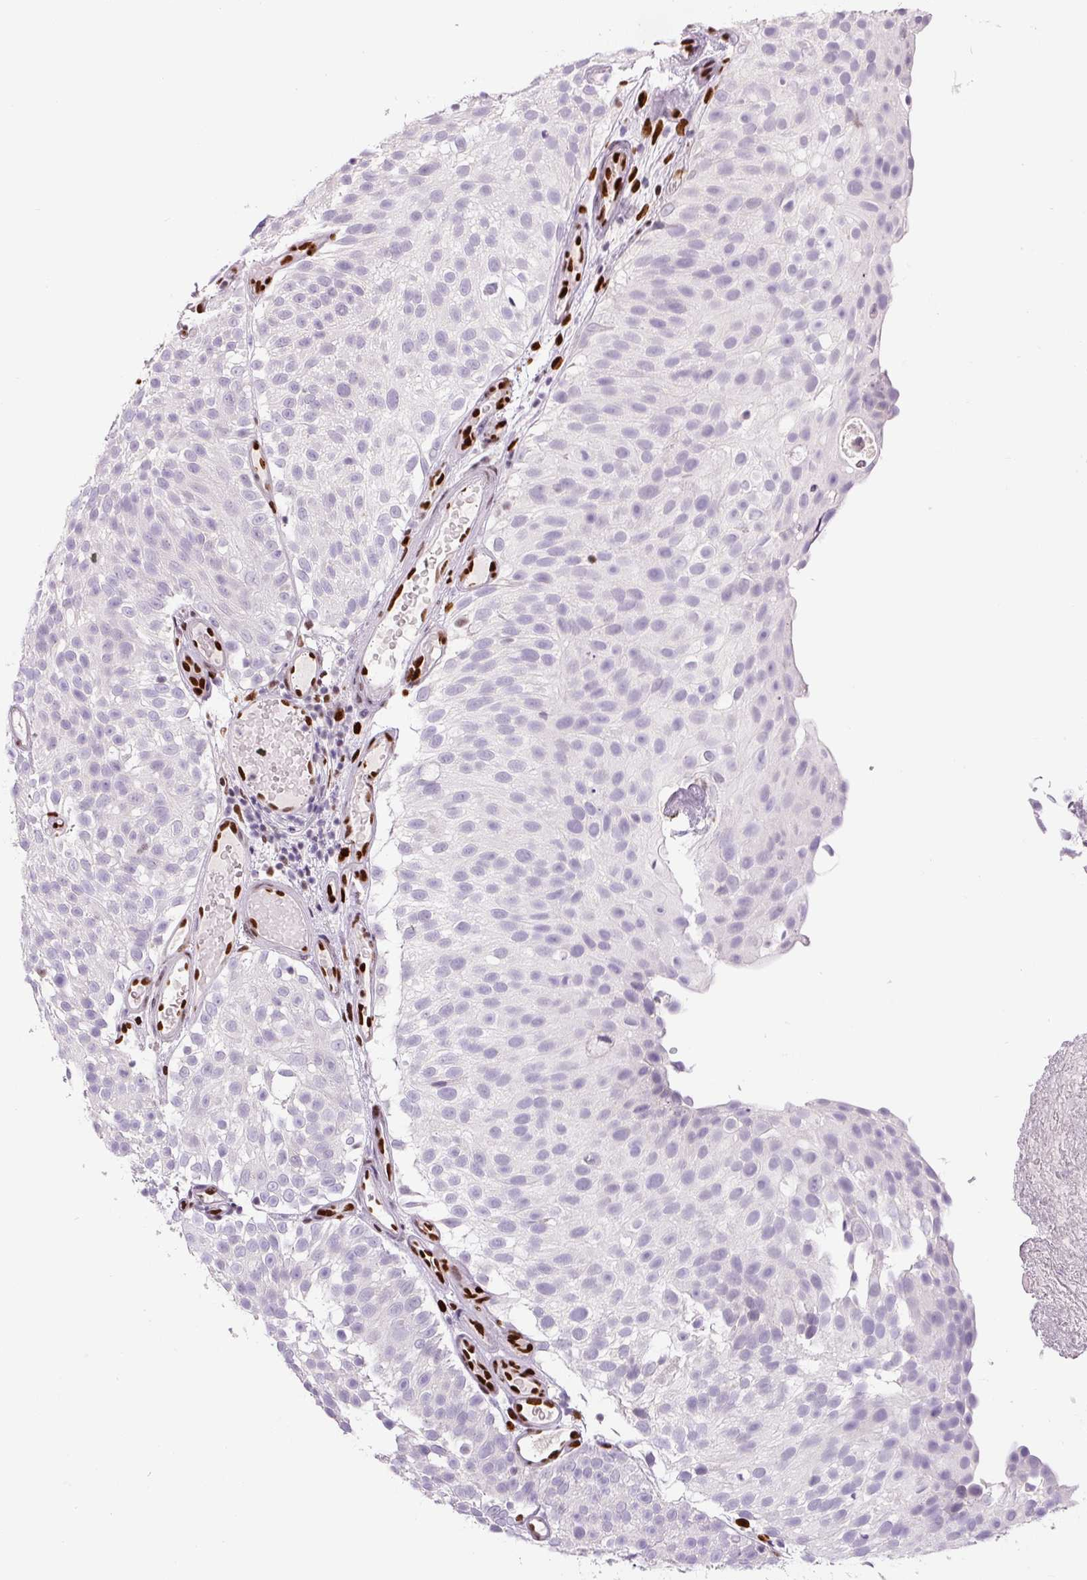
{"staining": {"intensity": "negative", "quantity": "none", "location": "none"}, "tissue": "urothelial cancer", "cell_type": "Tumor cells", "image_type": "cancer", "snomed": [{"axis": "morphology", "description": "Urothelial carcinoma, Low grade"}, {"axis": "topography", "description": "Urinary bladder"}], "caption": "DAB (3,3'-diaminobenzidine) immunohistochemical staining of human urothelial carcinoma (low-grade) demonstrates no significant expression in tumor cells.", "gene": "ZEB1", "patient": {"sex": "male", "age": 78}}